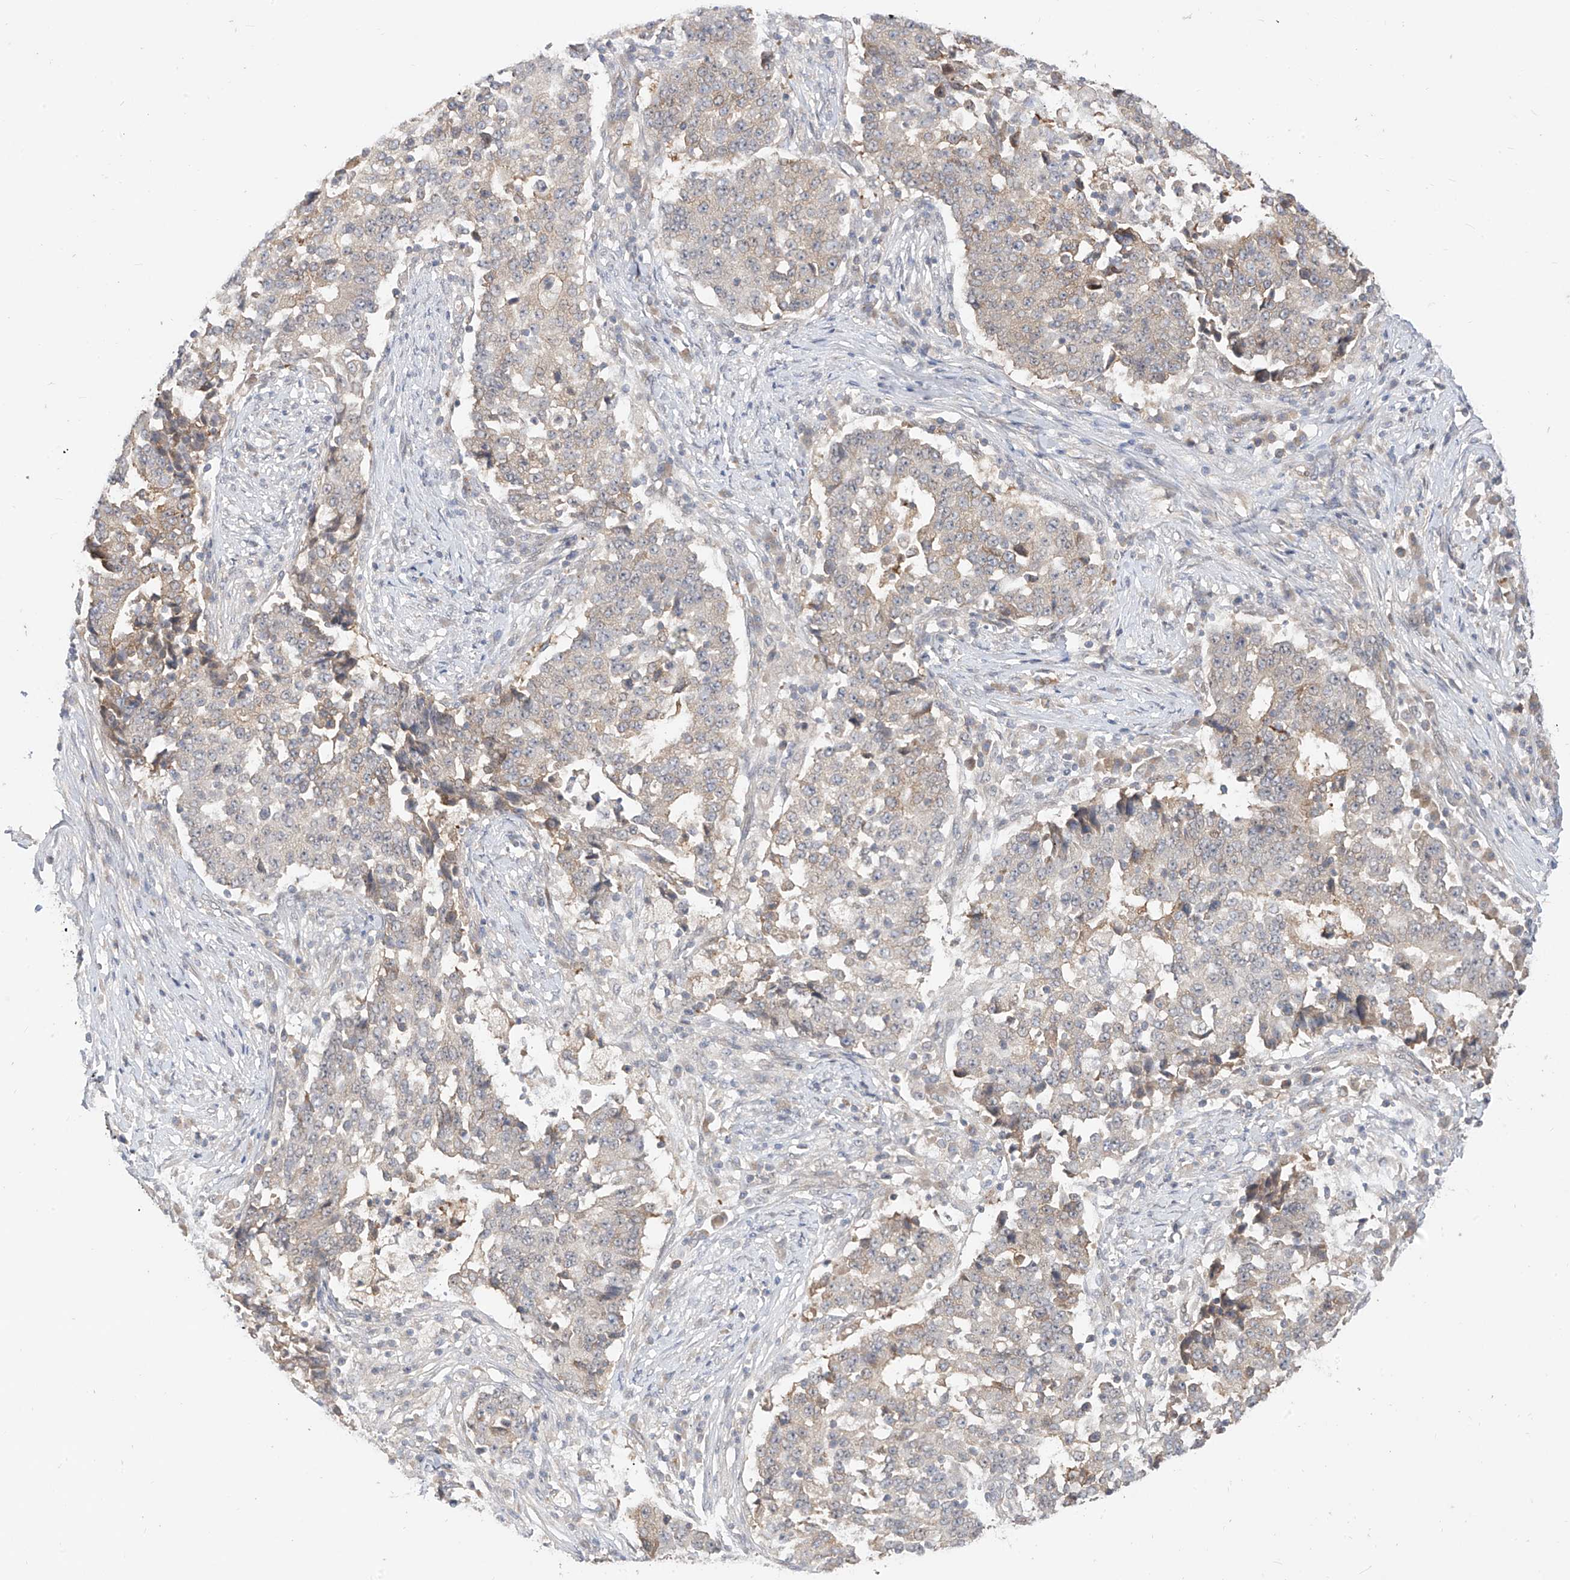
{"staining": {"intensity": "weak", "quantity": "<25%", "location": "cytoplasmic/membranous"}, "tissue": "stomach cancer", "cell_type": "Tumor cells", "image_type": "cancer", "snomed": [{"axis": "morphology", "description": "Adenocarcinoma, NOS"}, {"axis": "topography", "description": "Stomach"}], "caption": "Tumor cells show no significant staining in stomach cancer (adenocarcinoma).", "gene": "MRTFA", "patient": {"sex": "male", "age": 59}}